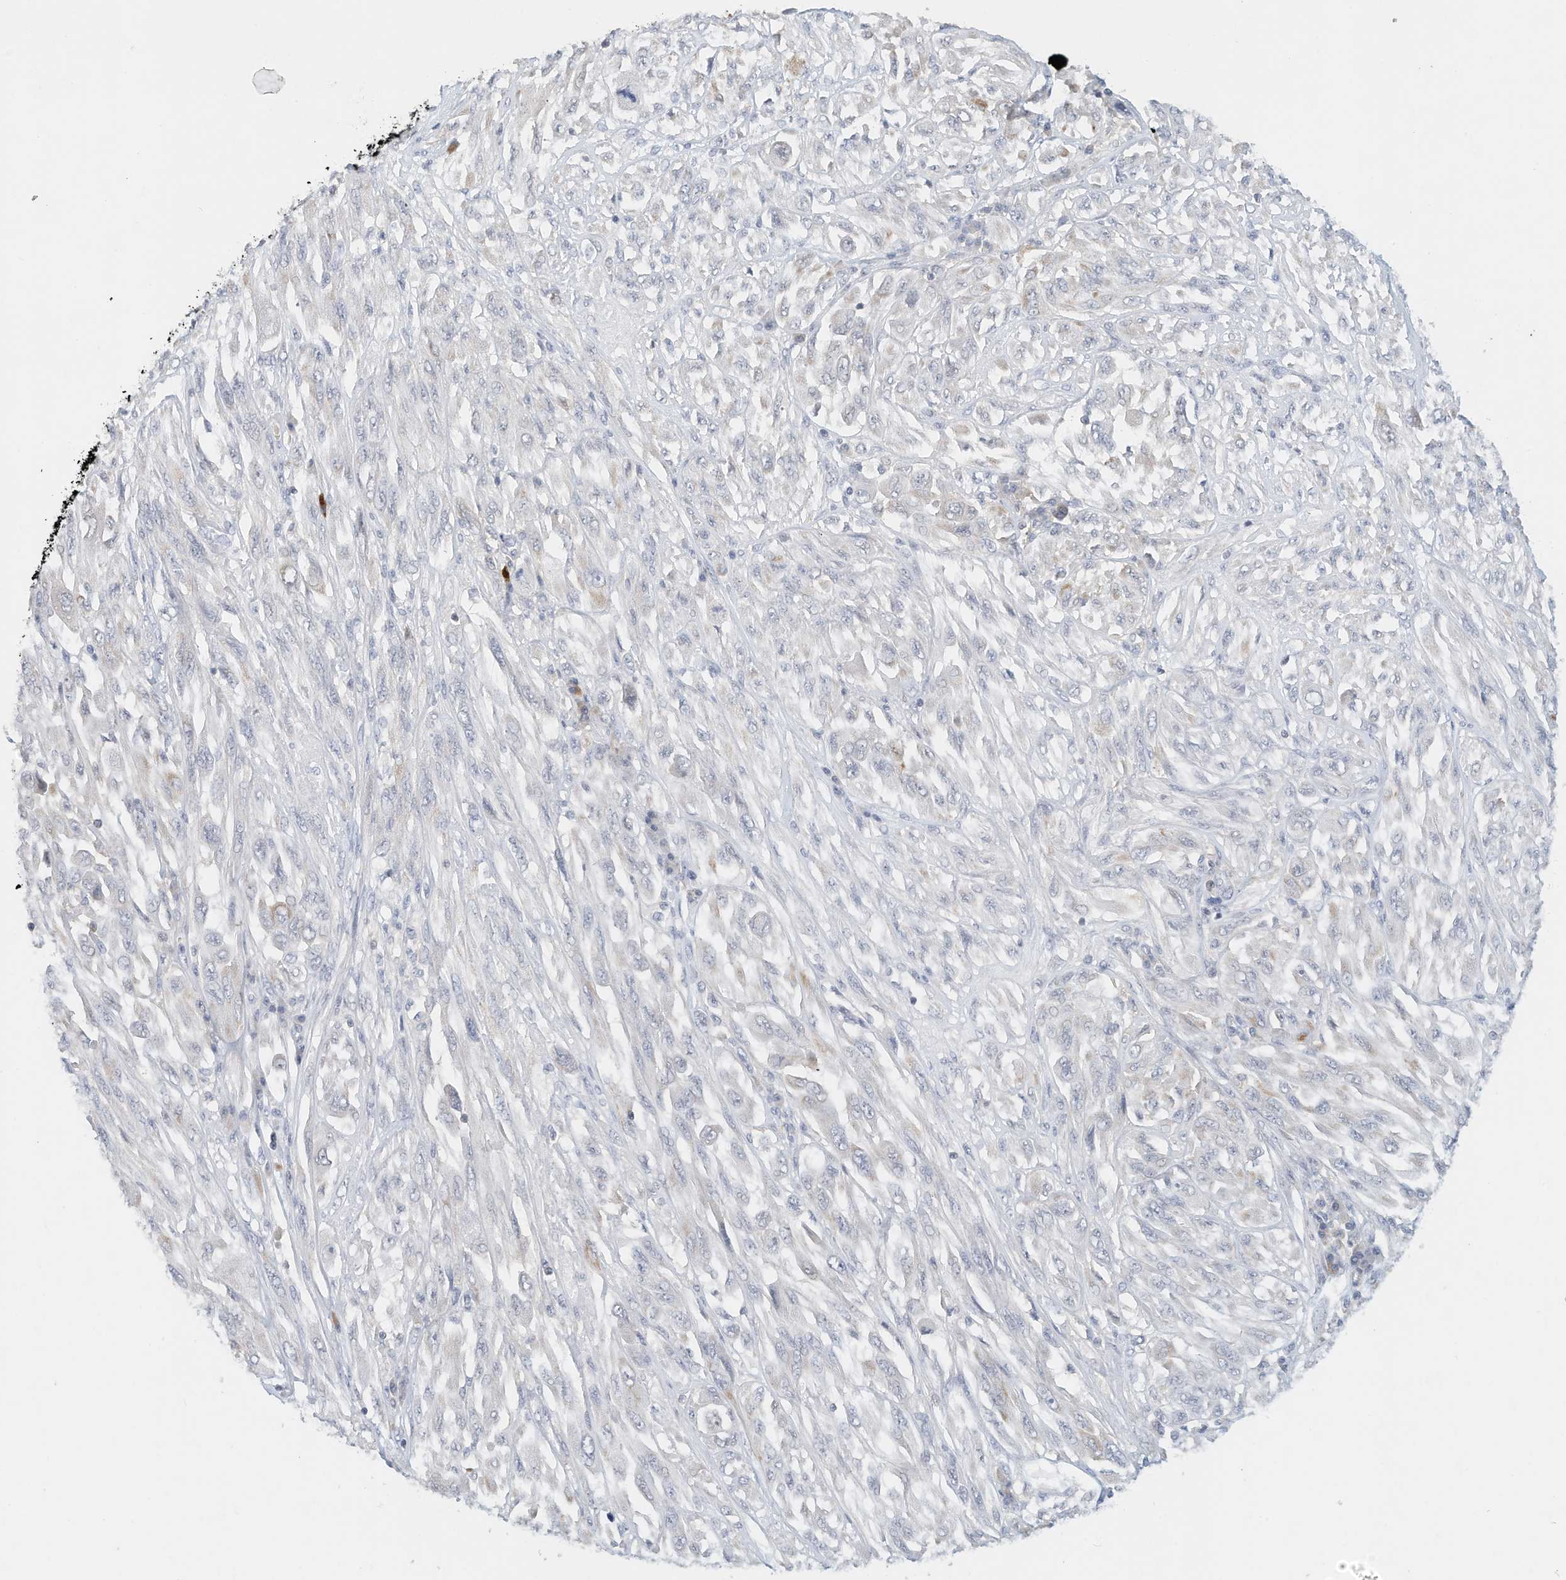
{"staining": {"intensity": "negative", "quantity": "none", "location": "none"}, "tissue": "melanoma", "cell_type": "Tumor cells", "image_type": "cancer", "snomed": [{"axis": "morphology", "description": "Malignant melanoma, NOS"}, {"axis": "topography", "description": "Skin"}], "caption": "There is no significant staining in tumor cells of melanoma.", "gene": "MICAL1", "patient": {"sex": "female", "age": 91}}